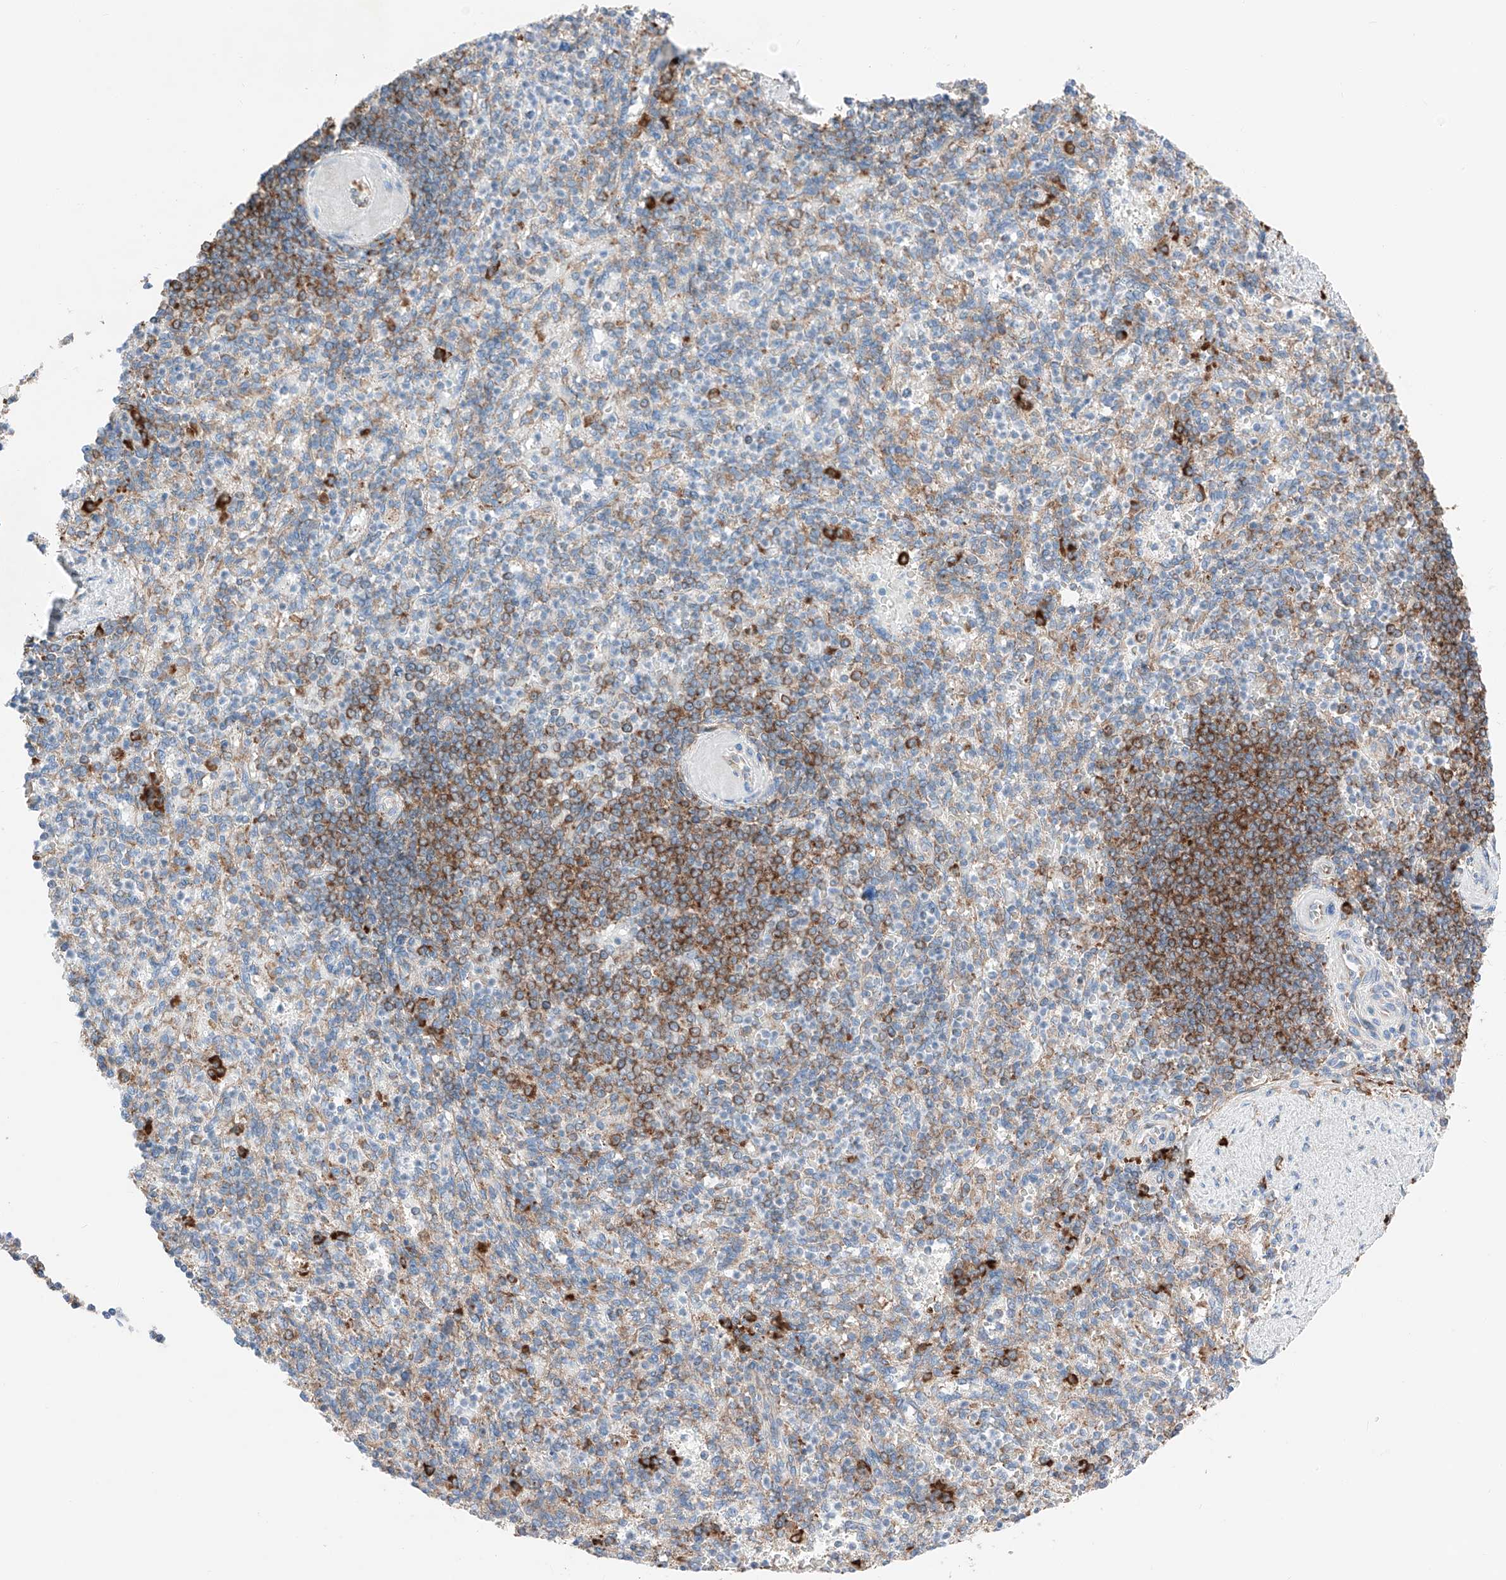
{"staining": {"intensity": "negative", "quantity": "none", "location": "none"}, "tissue": "spleen", "cell_type": "Cells in red pulp", "image_type": "normal", "snomed": [{"axis": "morphology", "description": "Normal tissue, NOS"}, {"axis": "topography", "description": "Spleen"}], "caption": "Immunohistochemistry micrograph of unremarkable spleen: spleen stained with DAB (3,3'-diaminobenzidine) exhibits no significant protein expression in cells in red pulp.", "gene": "CRELD1", "patient": {"sex": "female", "age": 74}}